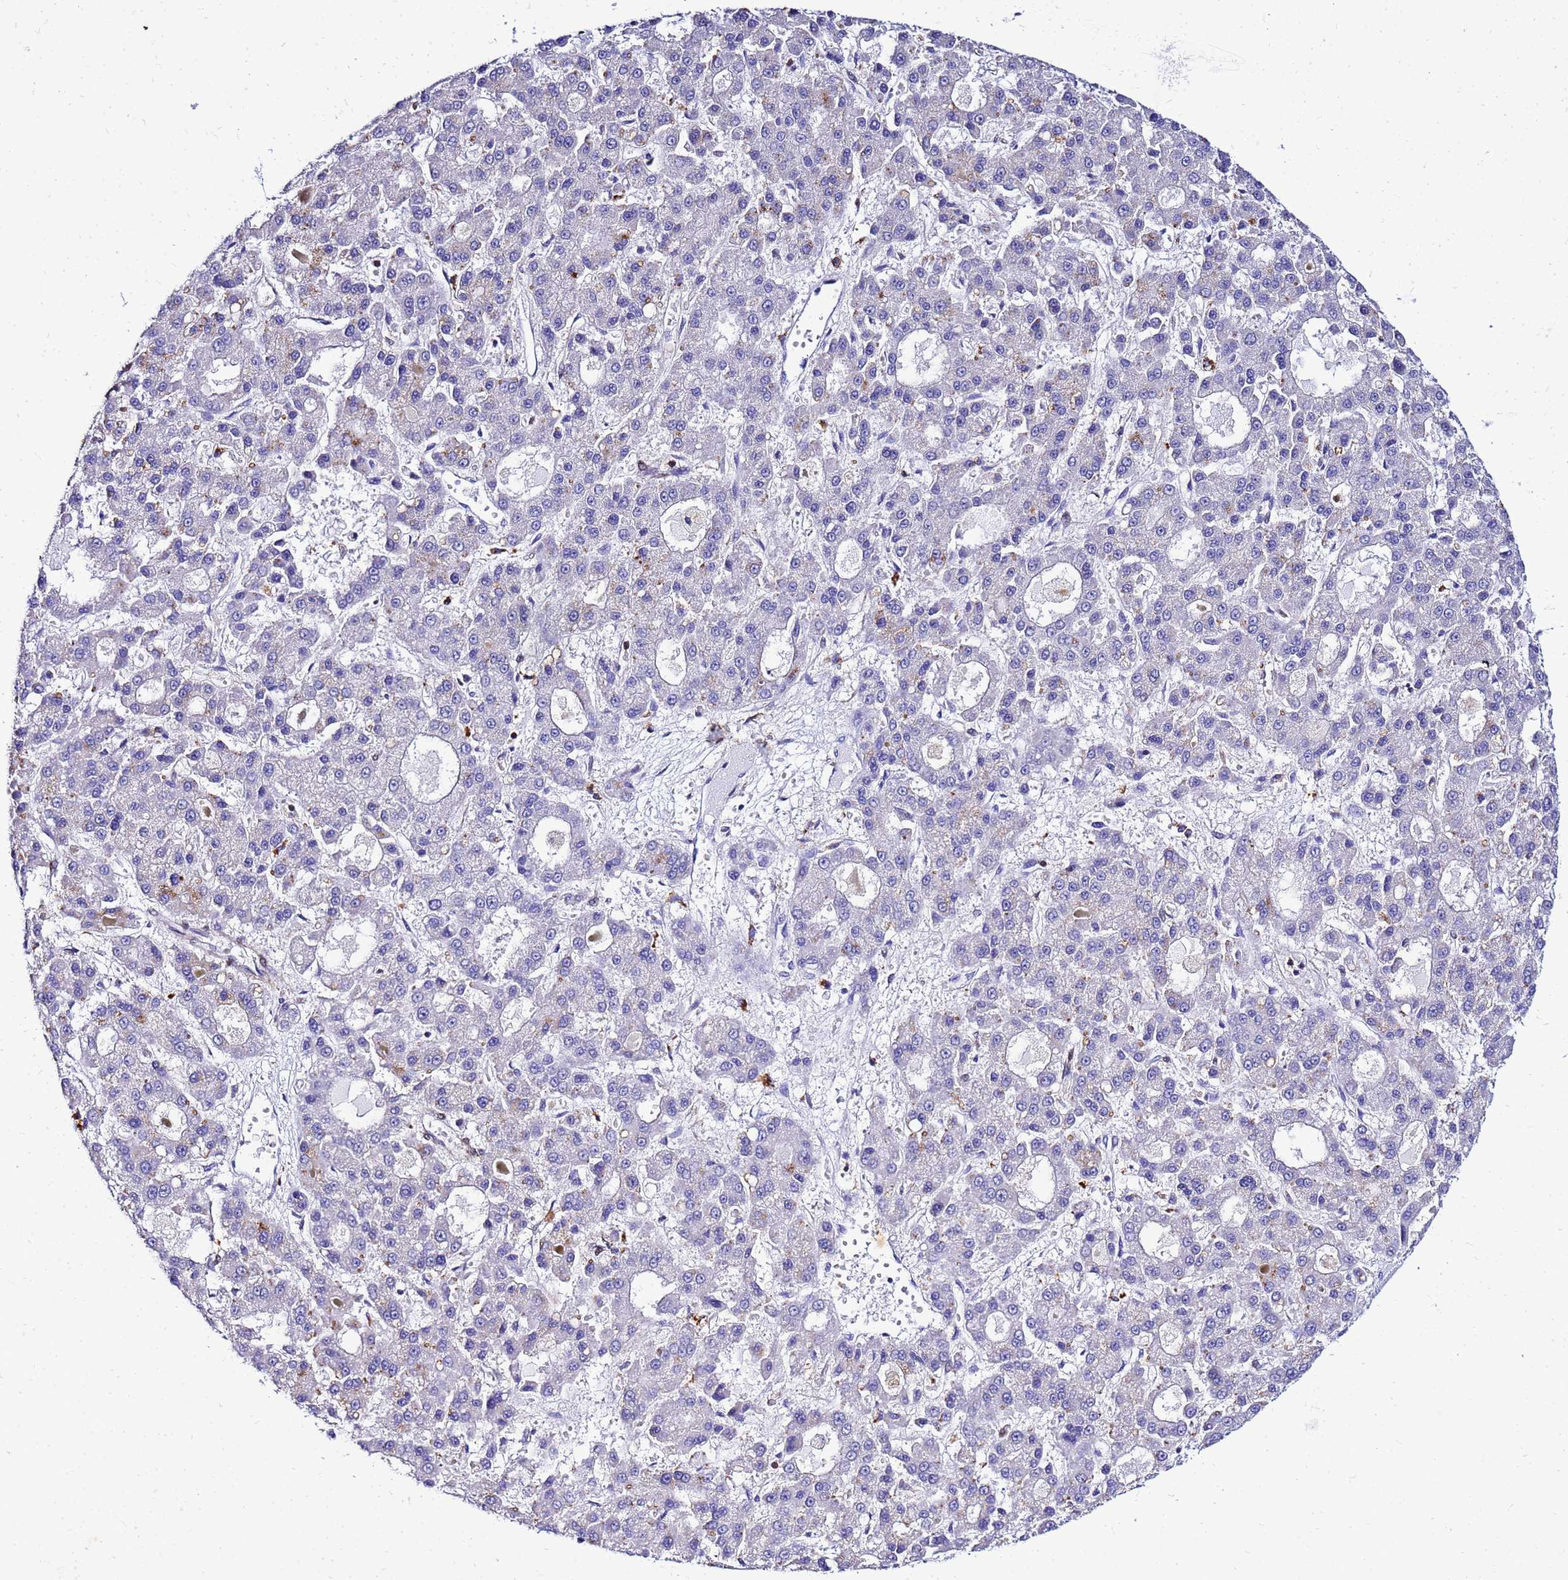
{"staining": {"intensity": "negative", "quantity": "none", "location": "none"}, "tissue": "liver cancer", "cell_type": "Tumor cells", "image_type": "cancer", "snomed": [{"axis": "morphology", "description": "Carcinoma, Hepatocellular, NOS"}, {"axis": "topography", "description": "Liver"}], "caption": "Protein analysis of liver cancer displays no significant expression in tumor cells. Nuclei are stained in blue.", "gene": "DBNDD2", "patient": {"sex": "male", "age": 70}}